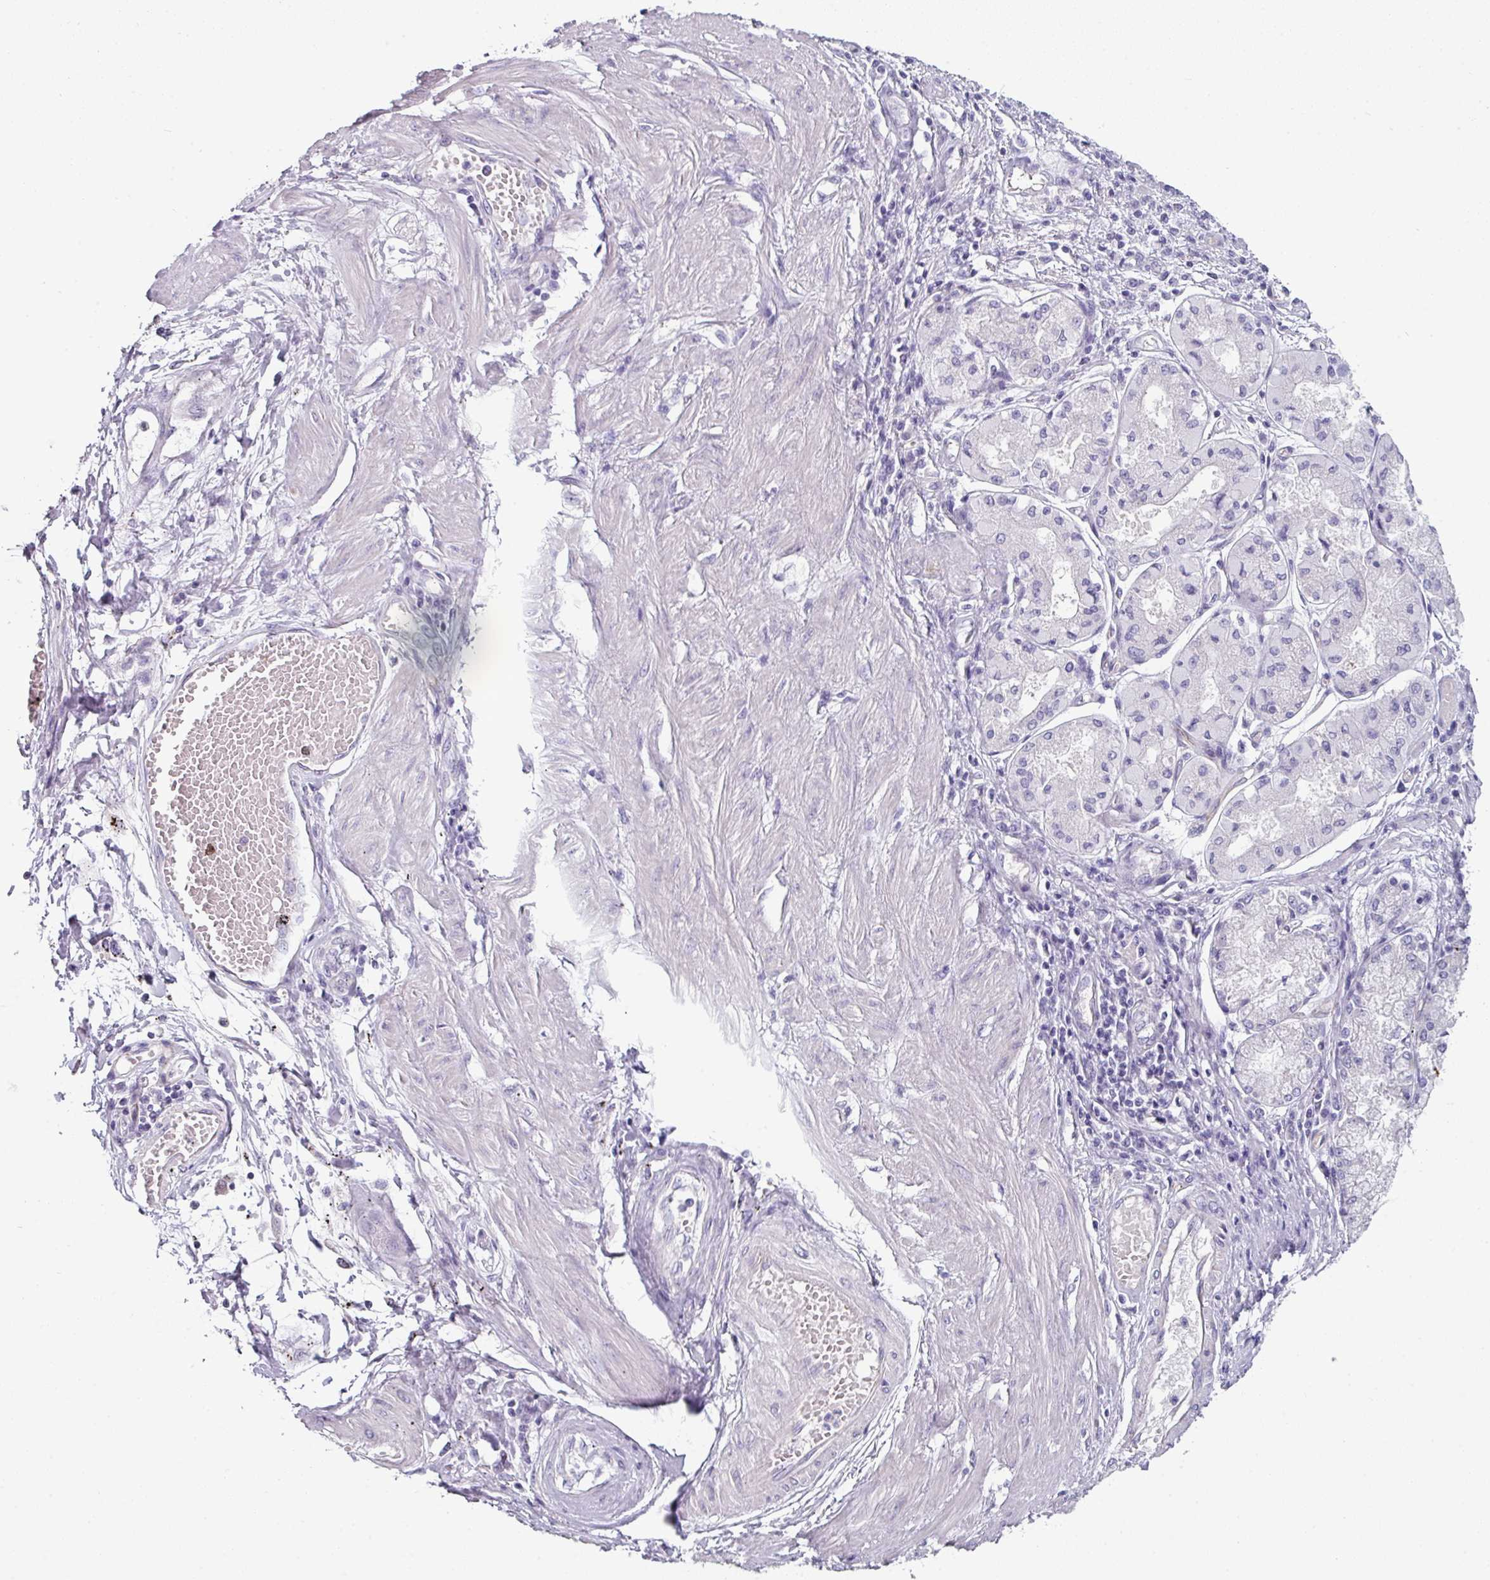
{"staining": {"intensity": "negative", "quantity": "none", "location": "none"}, "tissue": "stomach cancer", "cell_type": "Tumor cells", "image_type": "cancer", "snomed": [{"axis": "morphology", "description": "Adenocarcinoma, NOS"}, {"axis": "topography", "description": "Stomach"}], "caption": "Immunohistochemical staining of stomach cancer (adenocarcinoma) shows no significant expression in tumor cells.", "gene": "SLC17A7", "patient": {"sex": "male", "age": 59}}